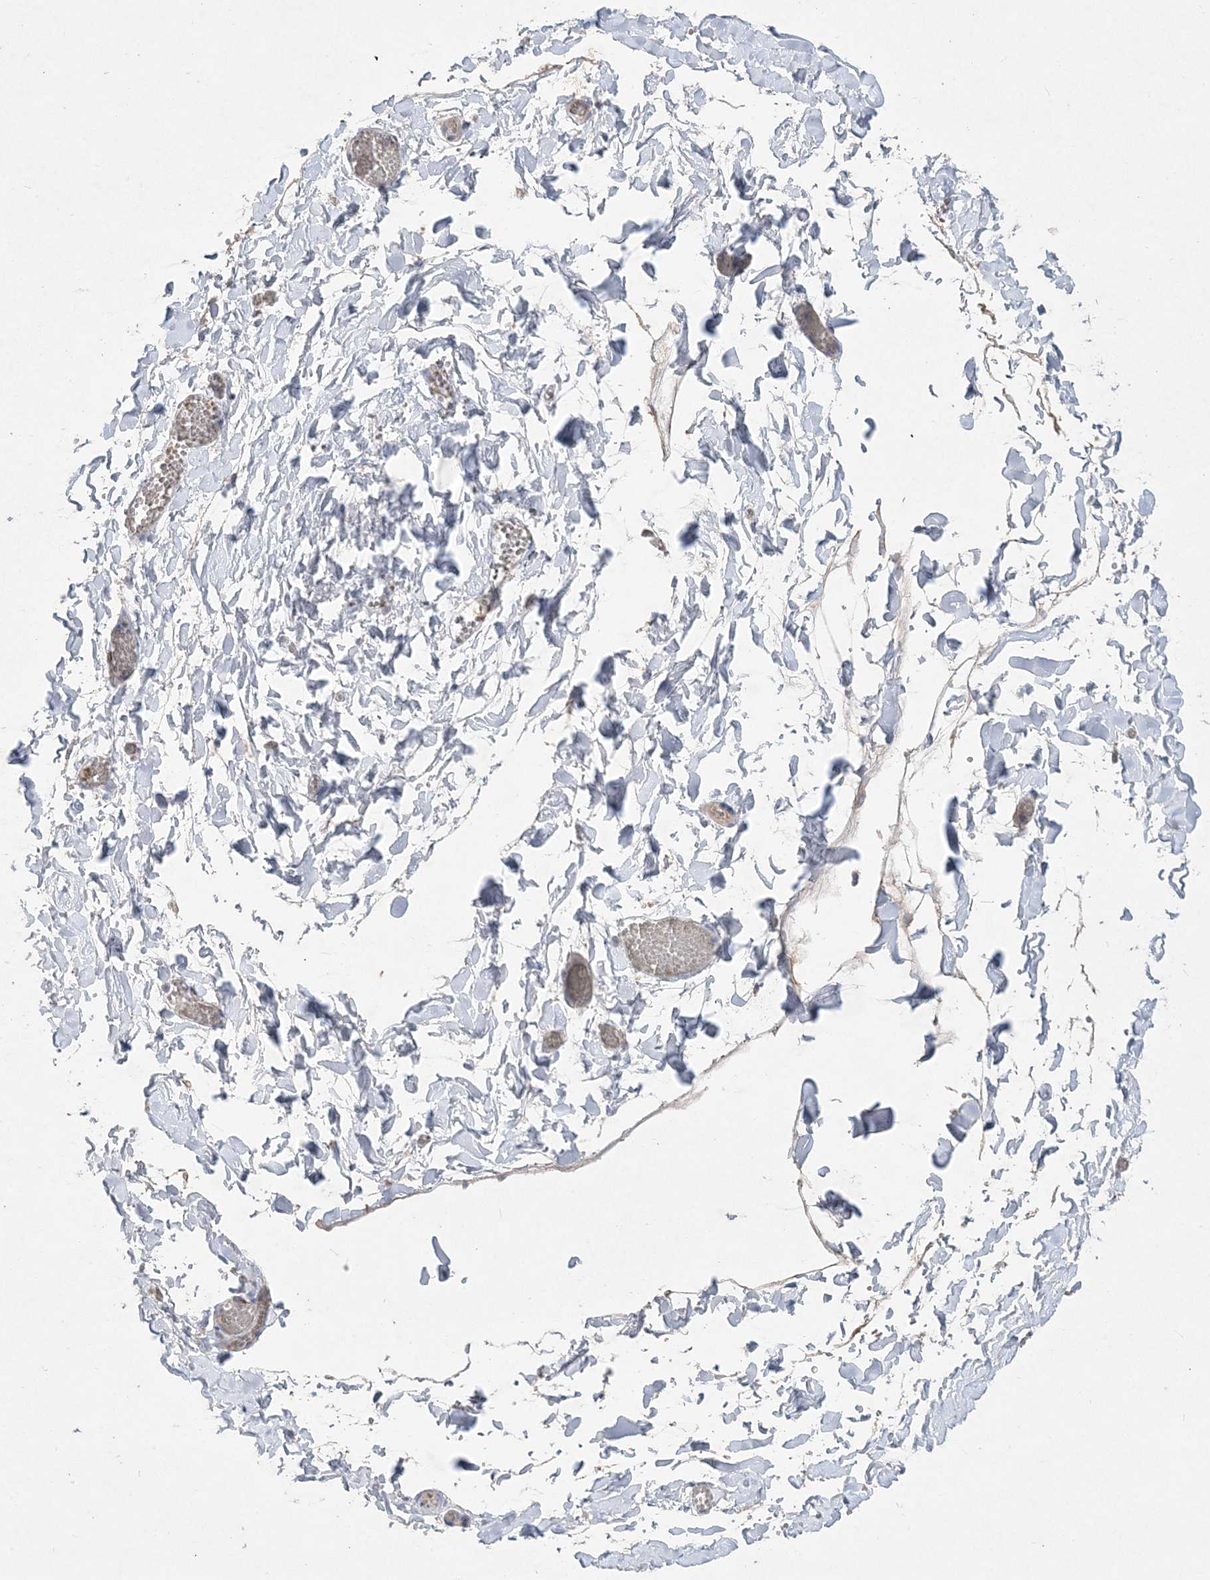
{"staining": {"intensity": "negative", "quantity": "none", "location": "none"}, "tissue": "adipose tissue", "cell_type": "Adipocytes", "image_type": "normal", "snomed": [{"axis": "morphology", "description": "Normal tissue, NOS"}, {"axis": "topography", "description": "Gallbladder"}, {"axis": "topography", "description": "Peripheral nerve tissue"}], "caption": "Adipocytes show no significant protein staining in unremarkable adipose tissue.", "gene": "ADCK2", "patient": {"sex": "male", "age": 38}}